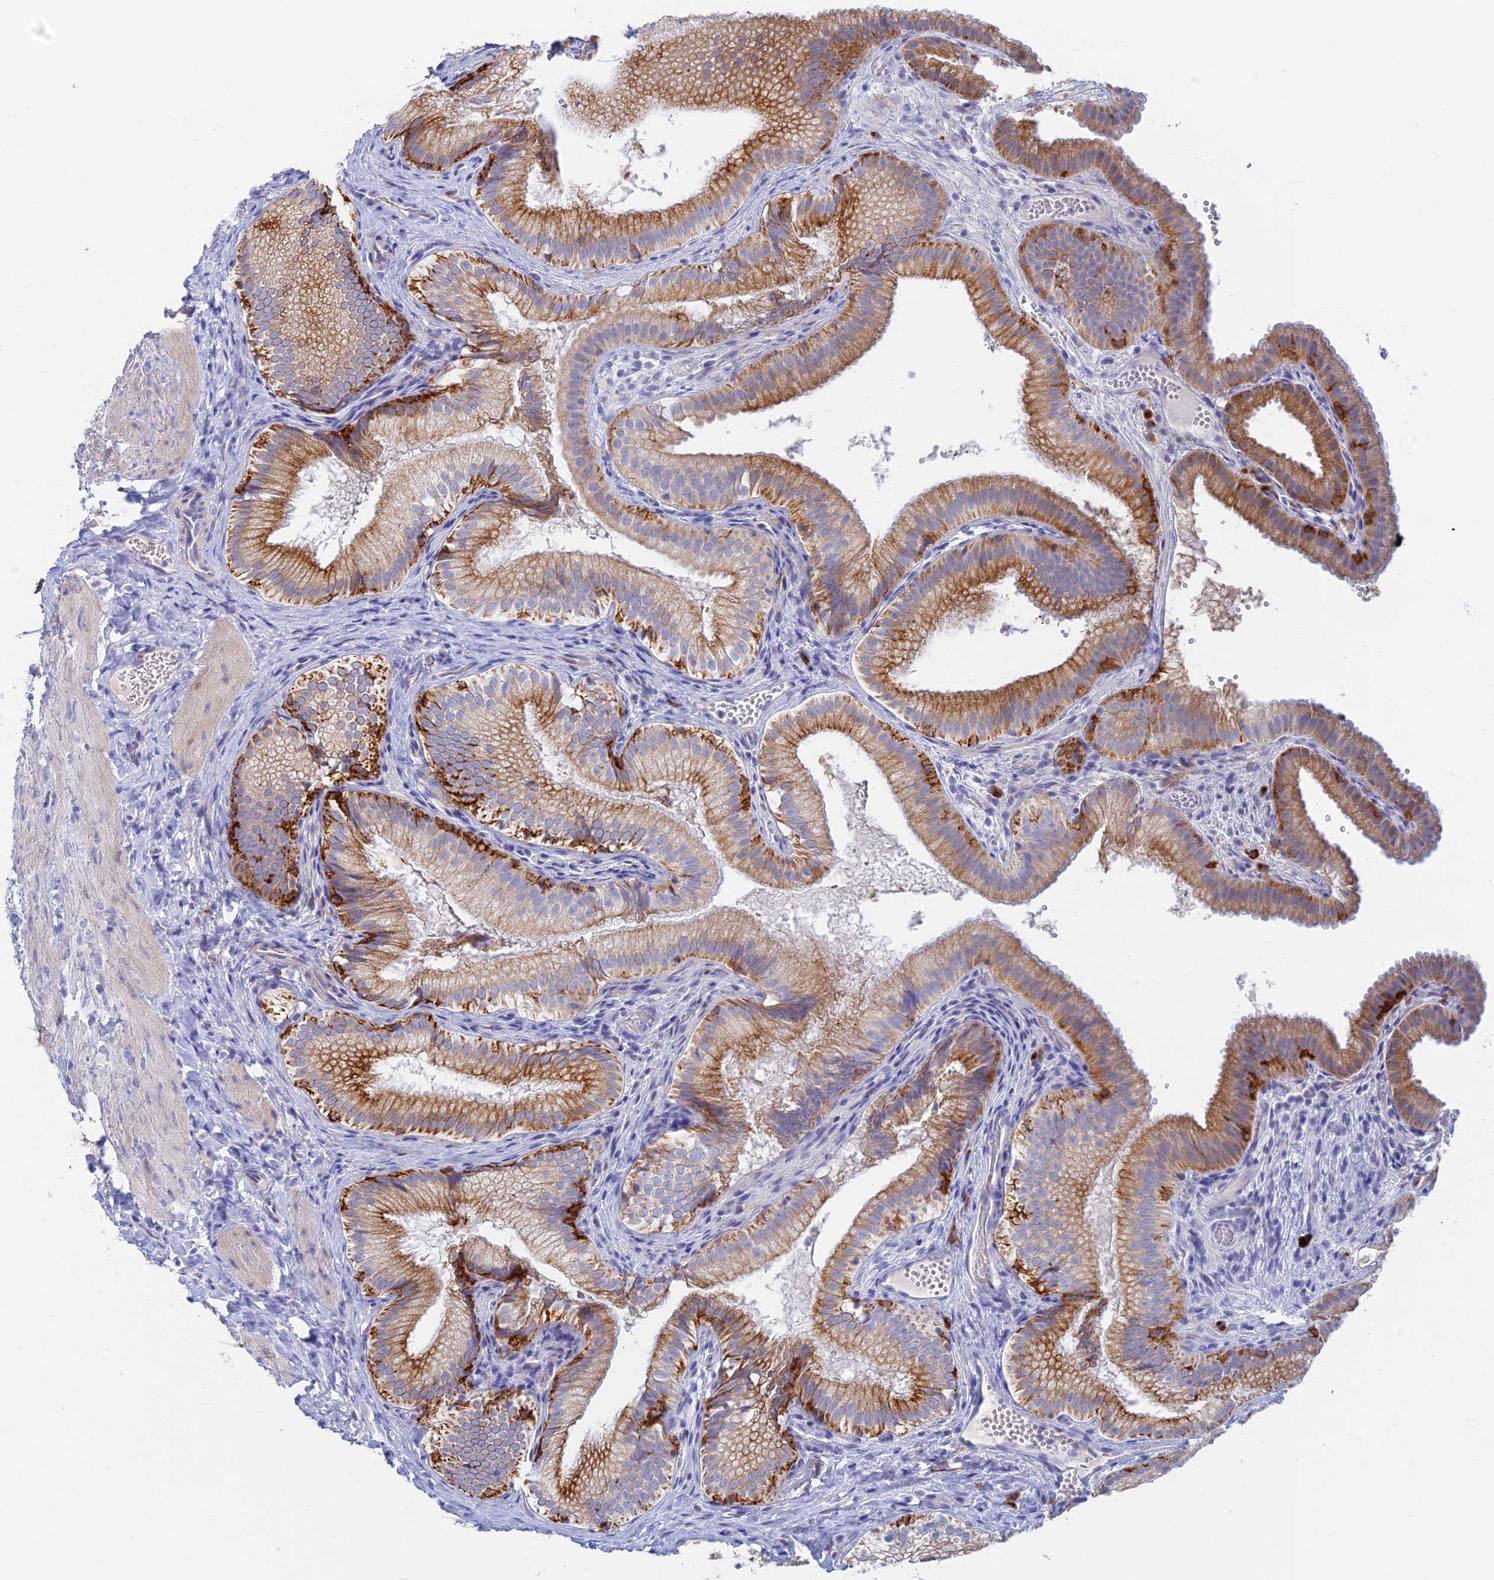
{"staining": {"intensity": "moderate", "quantity": ">75%", "location": "cytoplasmic/membranous"}, "tissue": "gallbladder", "cell_type": "Glandular cells", "image_type": "normal", "snomed": [{"axis": "morphology", "description": "Normal tissue, NOS"}, {"axis": "topography", "description": "Gallbladder"}], "caption": "Protein staining of normal gallbladder reveals moderate cytoplasmic/membranous staining in about >75% of glandular cells.", "gene": "CEP152", "patient": {"sex": "female", "age": 30}}